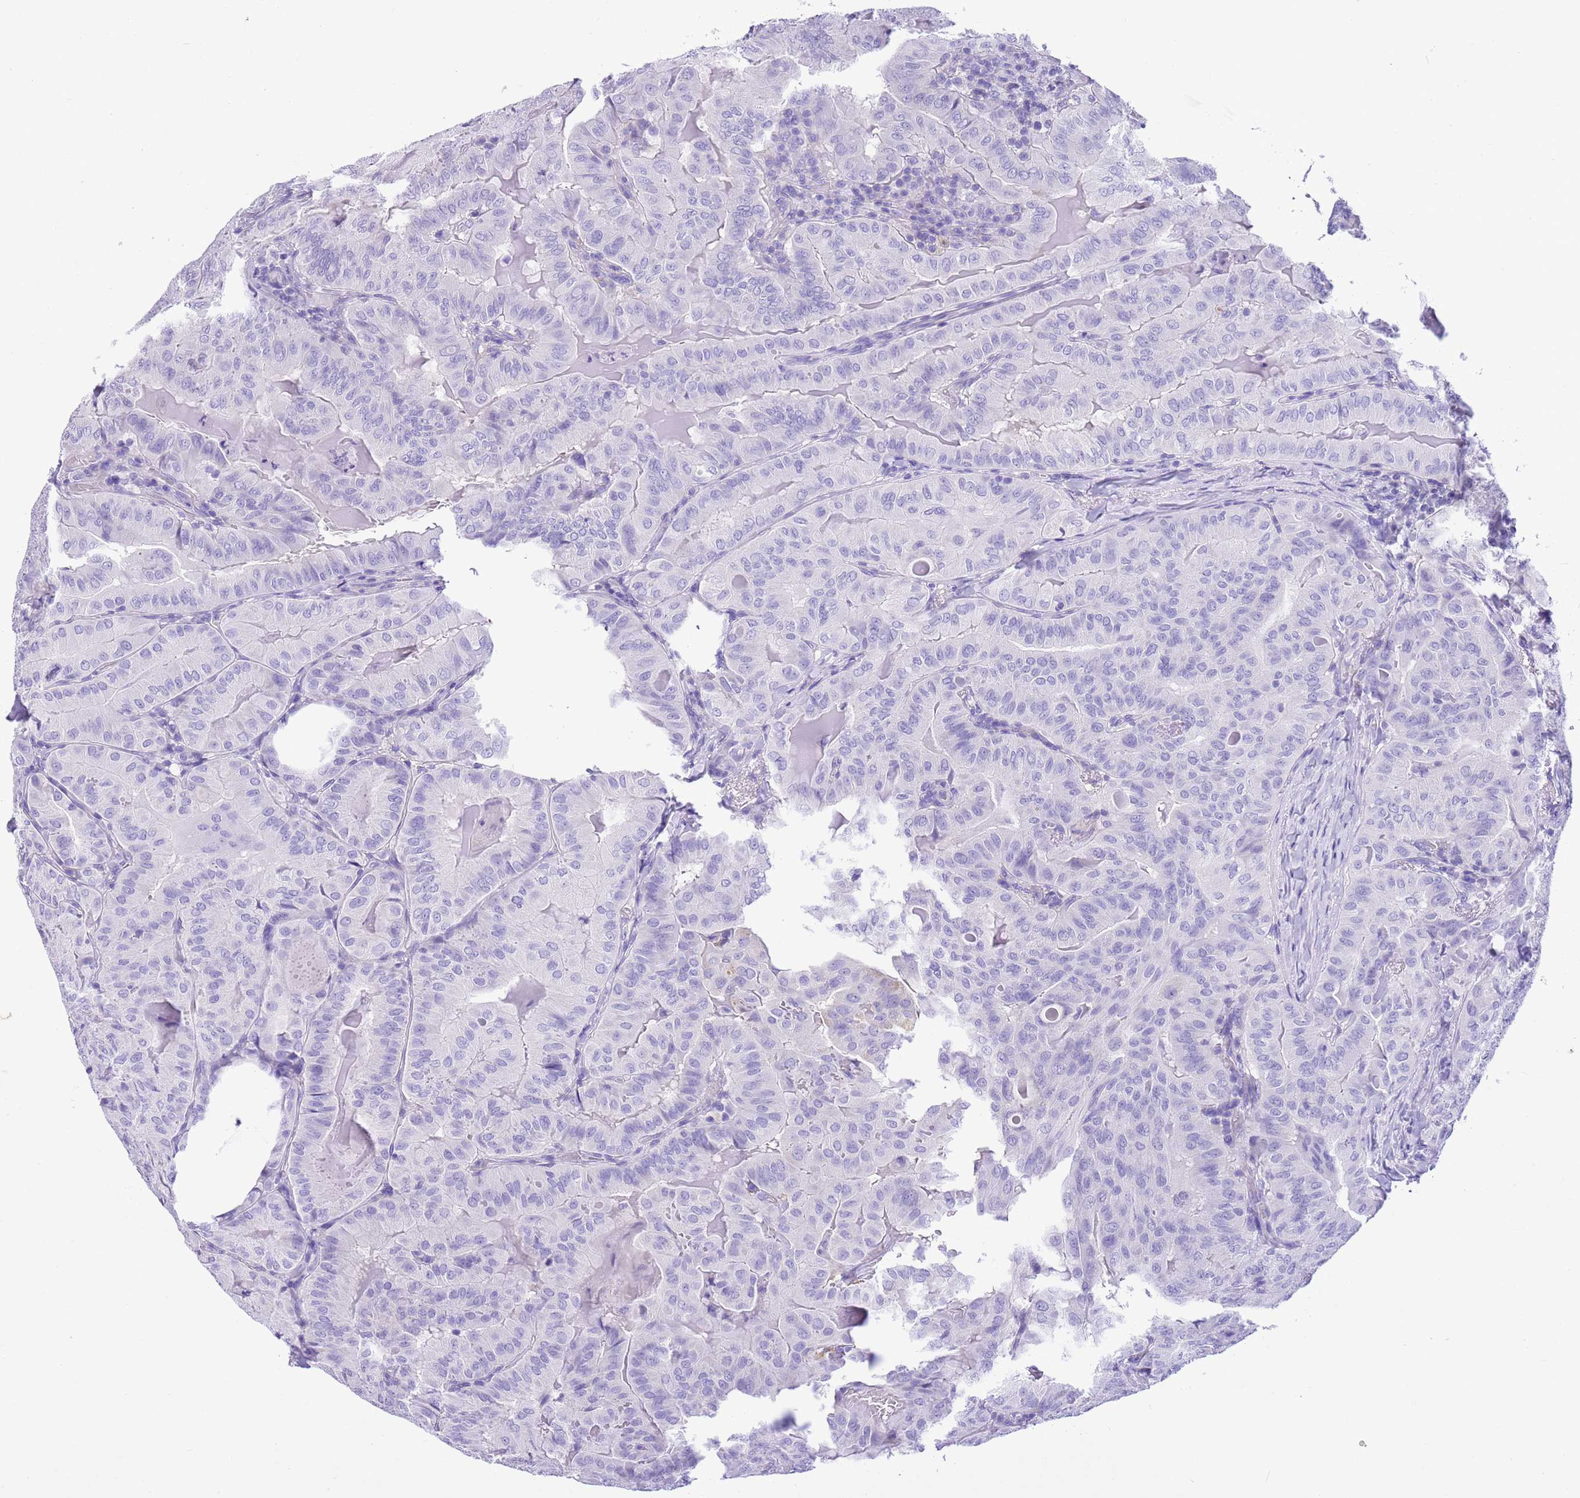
{"staining": {"intensity": "negative", "quantity": "none", "location": "none"}, "tissue": "thyroid cancer", "cell_type": "Tumor cells", "image_type": "cancer", "snomed": [{"axis": "morphology", "description": "Papillary adenocarcinoma, NOS"}, {"axis": "topography", "description": "Thyroid gland"}], "caption": "IHC of human thyroid cancer displays no staining in tumor cells.", "gene": "TBC1D10B", "patient": {"sex": "female", "age": 68}}